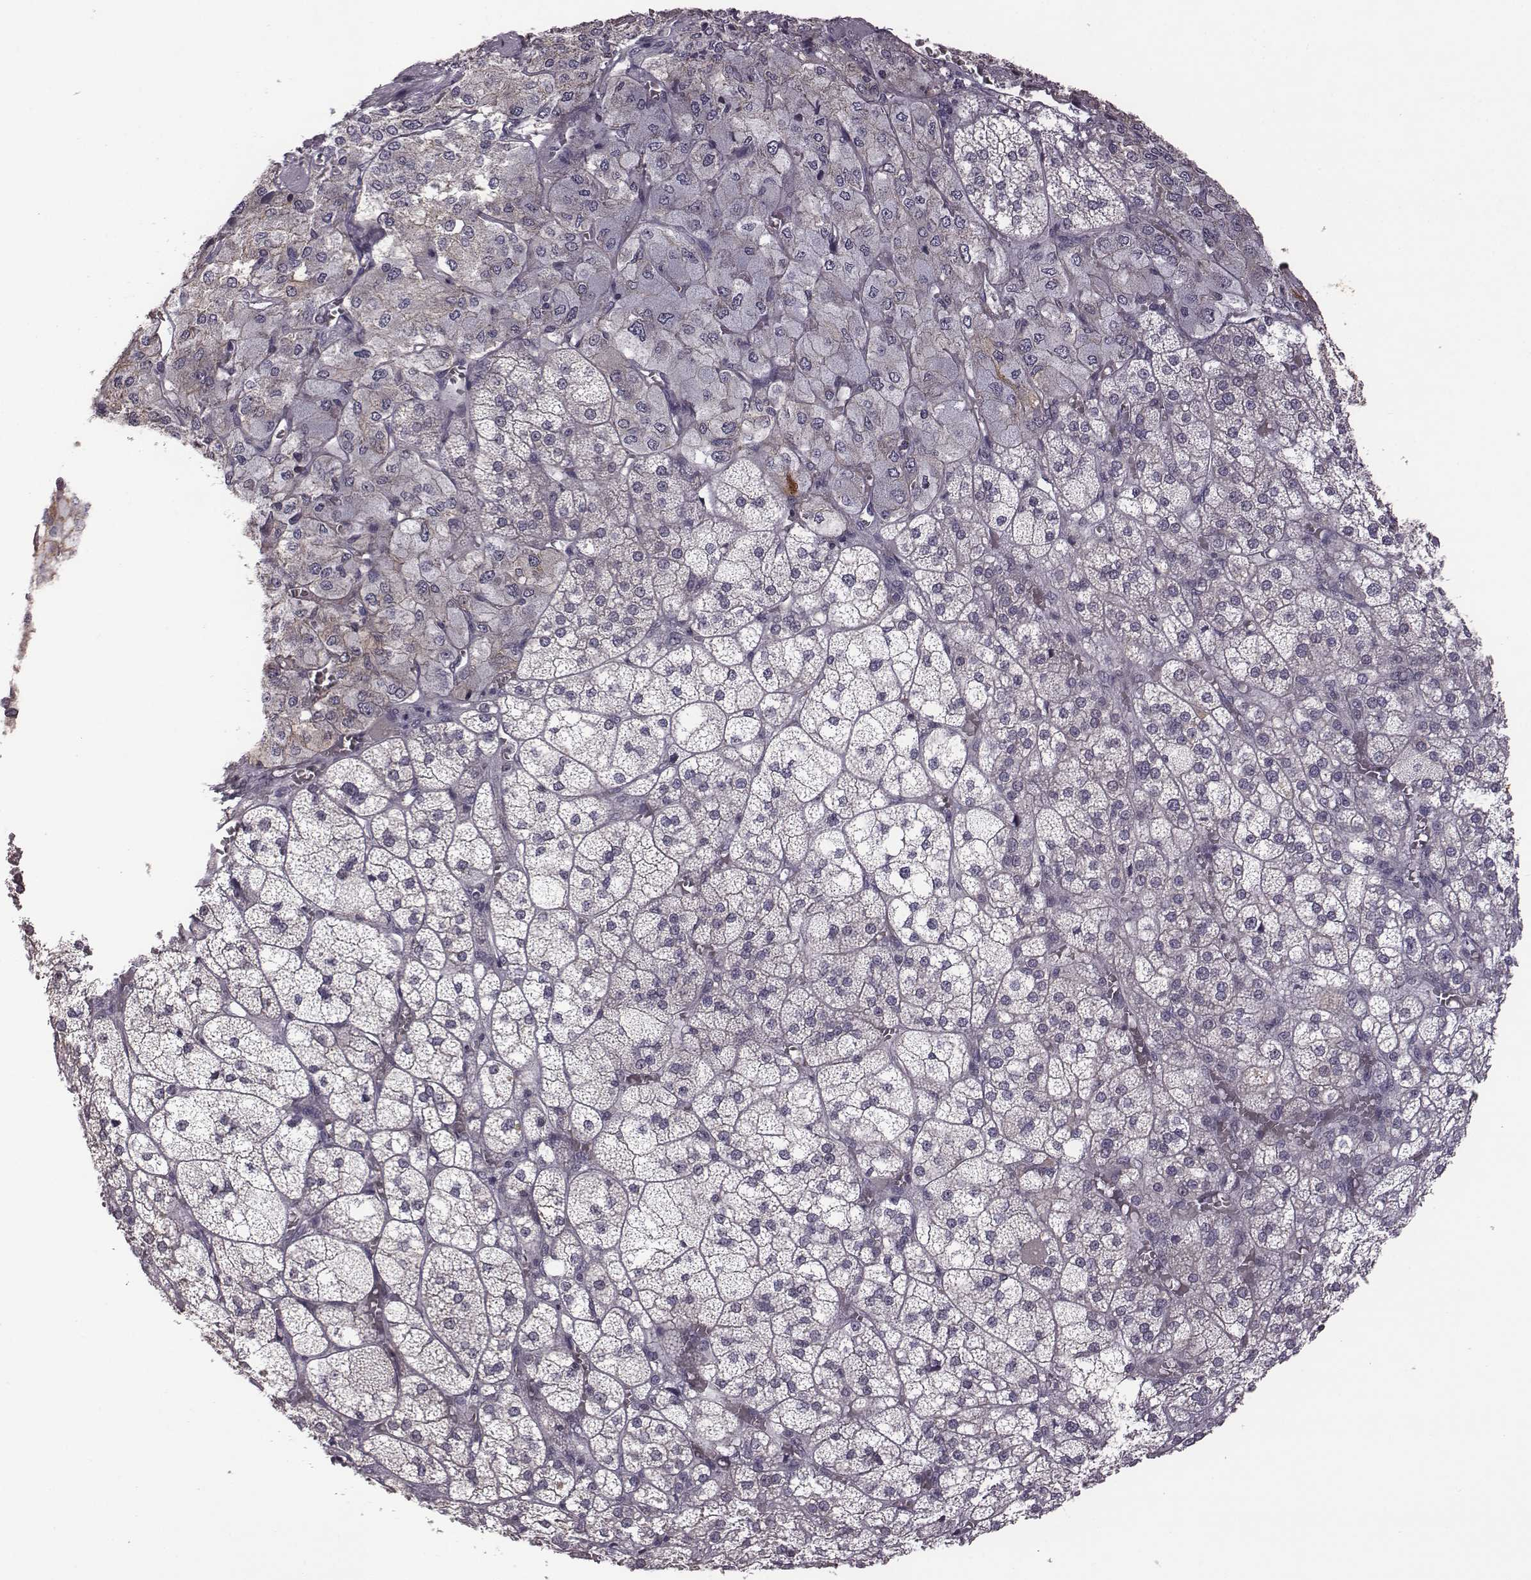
{"staining": {"intensity": "weak", "quantity": "25%-75%", "location": "cytoplasmic/membranous"}, "tissue": "adrenal gland", "cell_type": "Glandular cells", "image_type": "normal", "snomed": [{"axis": "morphology", "description": "Normal tissue, NOS"}, {"axis": "topography", "description": "Adrenal gland"}], "caption": "A photomicrograph of human adrenal gland stained for a protein displays weak cytoplasmic/membranous brown staining in glandular cells.", "gene": "BICDL1", "patient": {"sex": "female", "age": 60}}